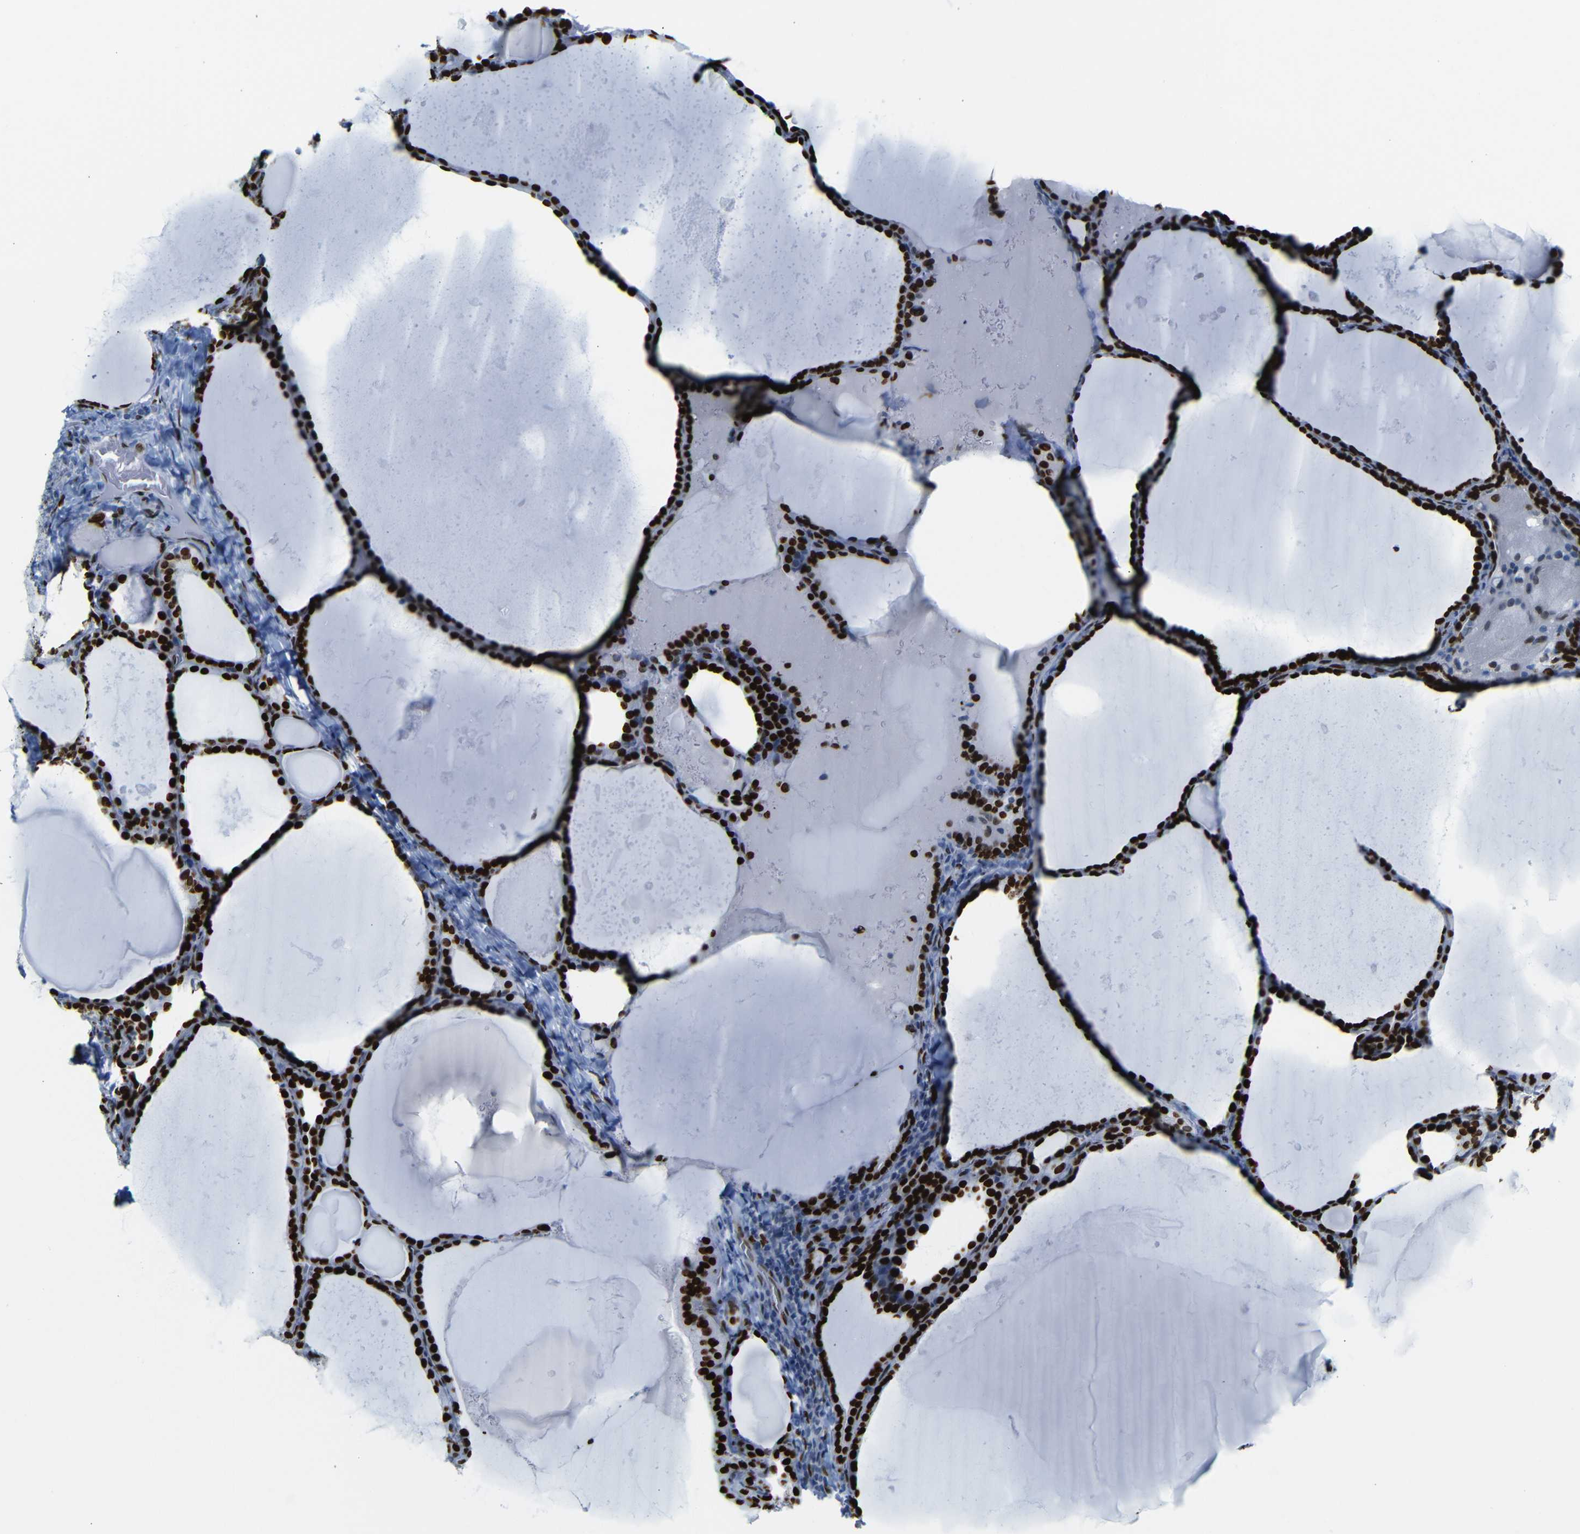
{"staining": {"intensity": "strong", "quantity": ">75%", "location": "nuclear"}, "tissue": "thyroid cancer", "cell_type": "Tumor cells", "image_type": "cancer", "snomed": [{"axis": "morphology", "description": "Papillary adenocarcinoma, NOS"}, {"axis": "topography", "description": "Thyroid gland"}], "caption": "Immunohistochemical staining of human thyroid papillary adenocarcinoma reveals high levels of strong nuclear protein expression in about >75% of tumor cells.", "gene": "NPIPB15", "patient": {"sex": "female", "age": 42}}